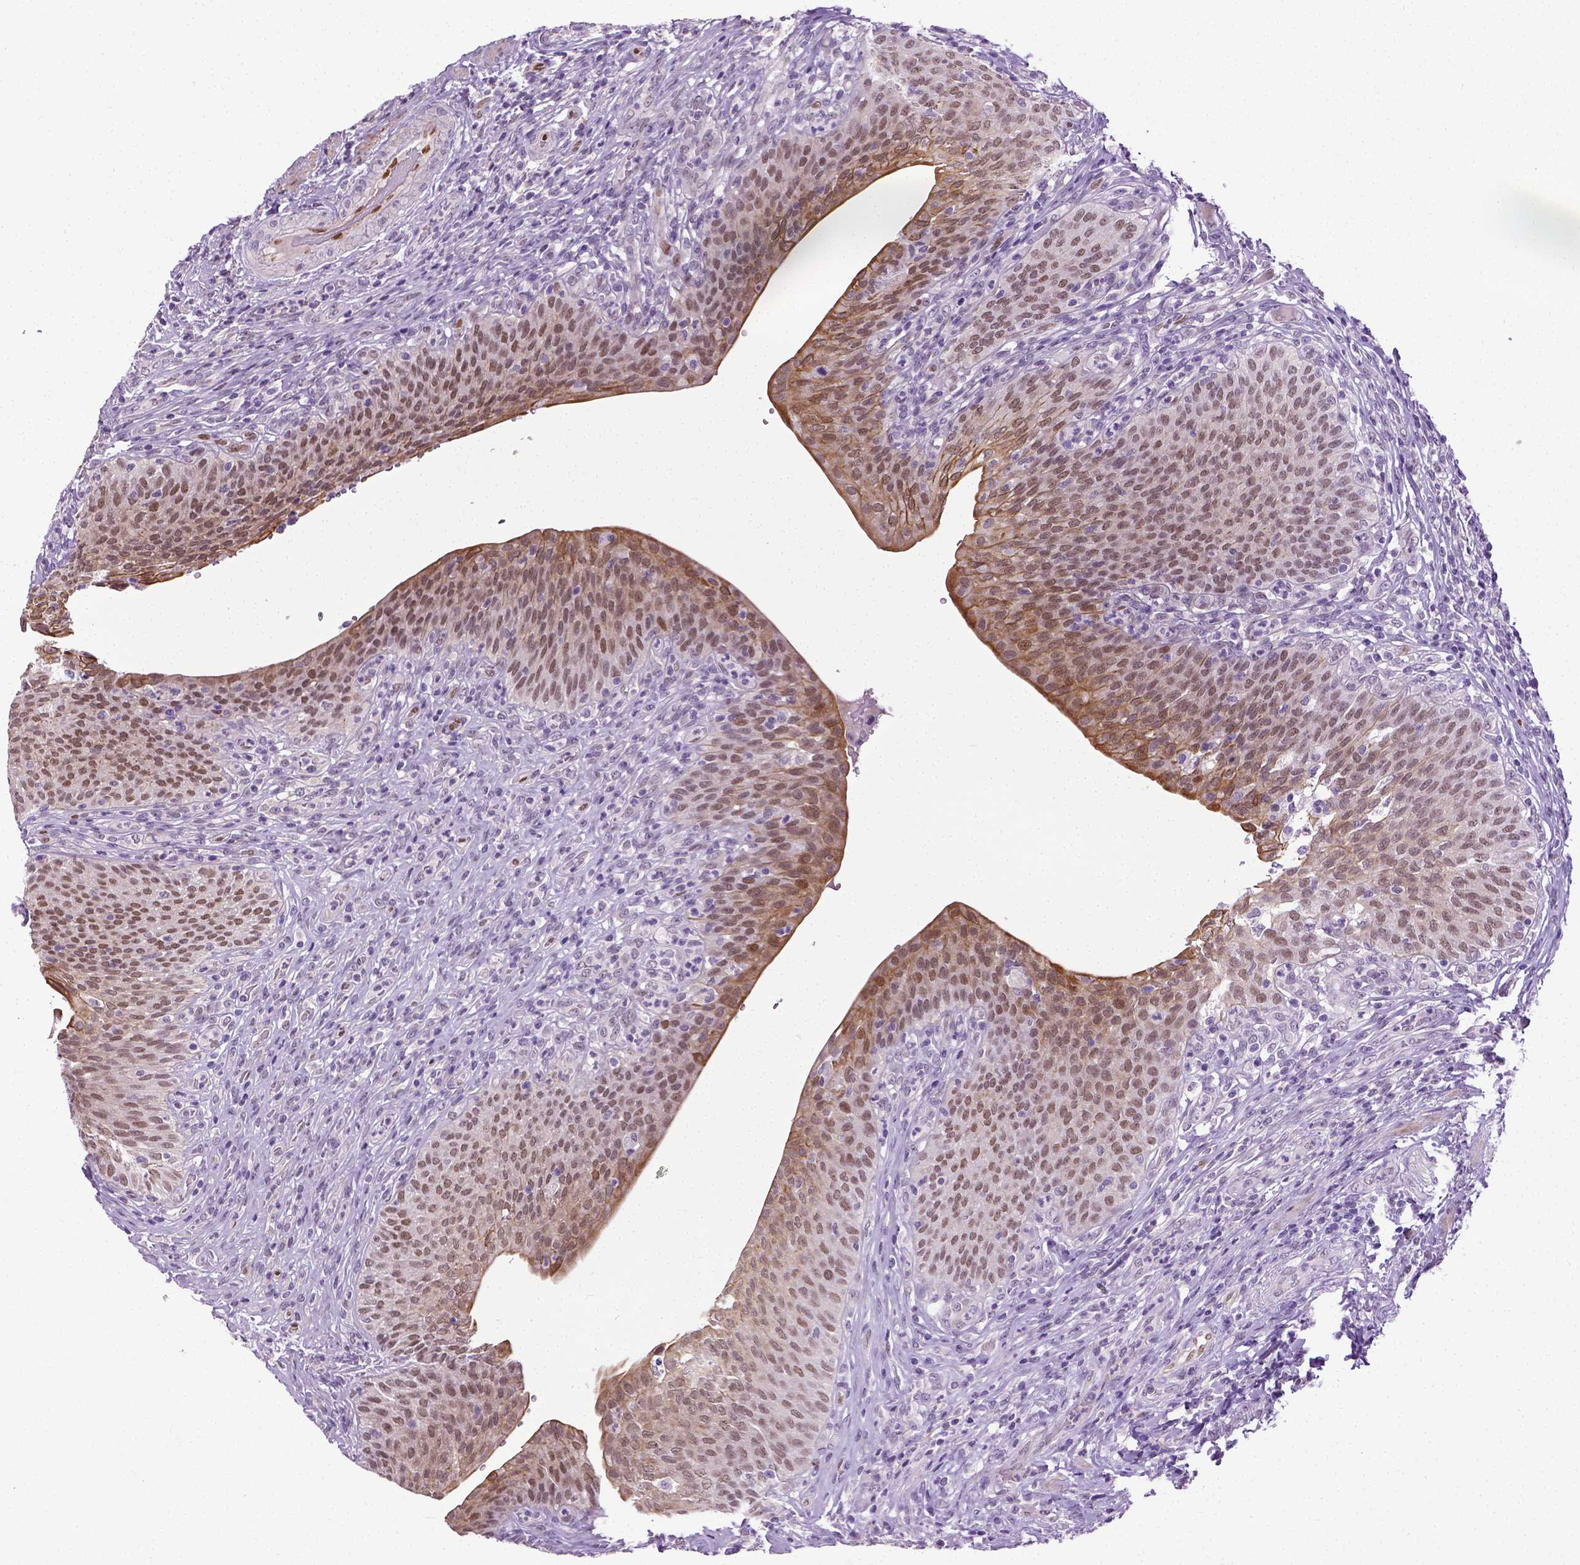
{"staining": {"intensity": "strong", "quantity": ">75%", "location": "nuclear"}, "tissue": "urinary bladder", "cell_type": "Urothelial cells", "image_type": "normal", "snomed": [{"axis": "morphology", "description": "Normal tissue, NOS"}, {"axis": "topography", "description": "Urinary bladder"}, {"axis": "topography", "description": "Peripheral nerve tissue"}], "caption": "Strong nuclear staining for a protein is seen in about >75% of urothelial cells of unremarkable urinary bladder using IHC.", "gene": "PTGER3", "patient": {"sex": "male", "age": 66}}